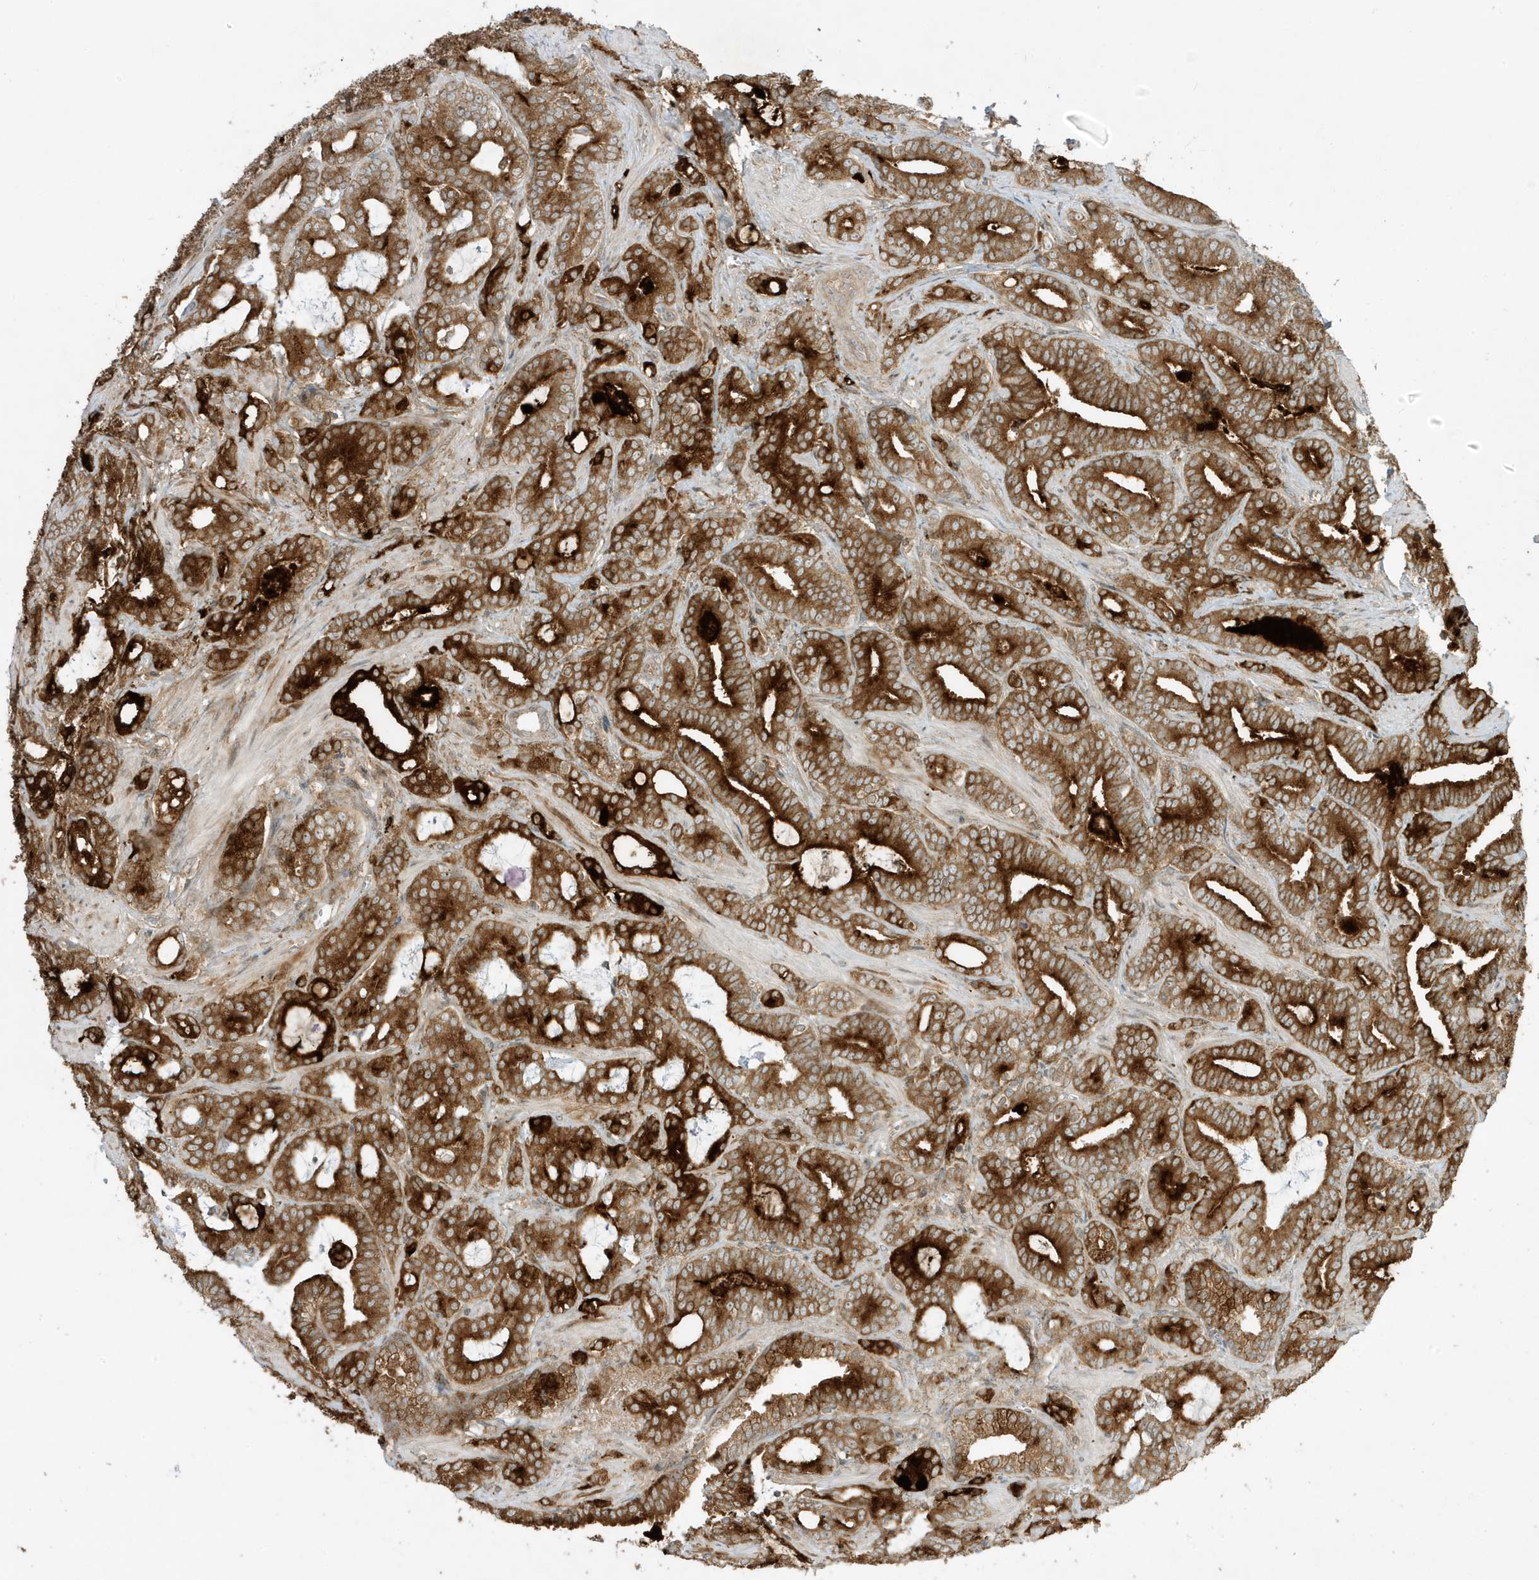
{"staining": {"intensity": "strong", "quantity": ">75%", "location": "cytoplasmic/membranous"}, "tissue": "prostate cancer", "cell_type": "Tumor cells", "image_type": "cancer", "snomed": [{"axis": "morphology", "description": "Adenocarcinoma, High grade"}, {"axis": "topography", "description": "Prostate and seminal vesicle, NOS"}], "caption": "Immunohistochemistry micrograph of neoplastic tissue: prostate cancer stained using immunohistochemistry (IHC) reveals high levels of strong protein expression localized specifically in the cytoplasmic/membranous of tumor cells, appearing as a cytoplasmic/membranous brown color.", "gene": "SCARF2", "patient": {"sex": "male", "age": 67}}